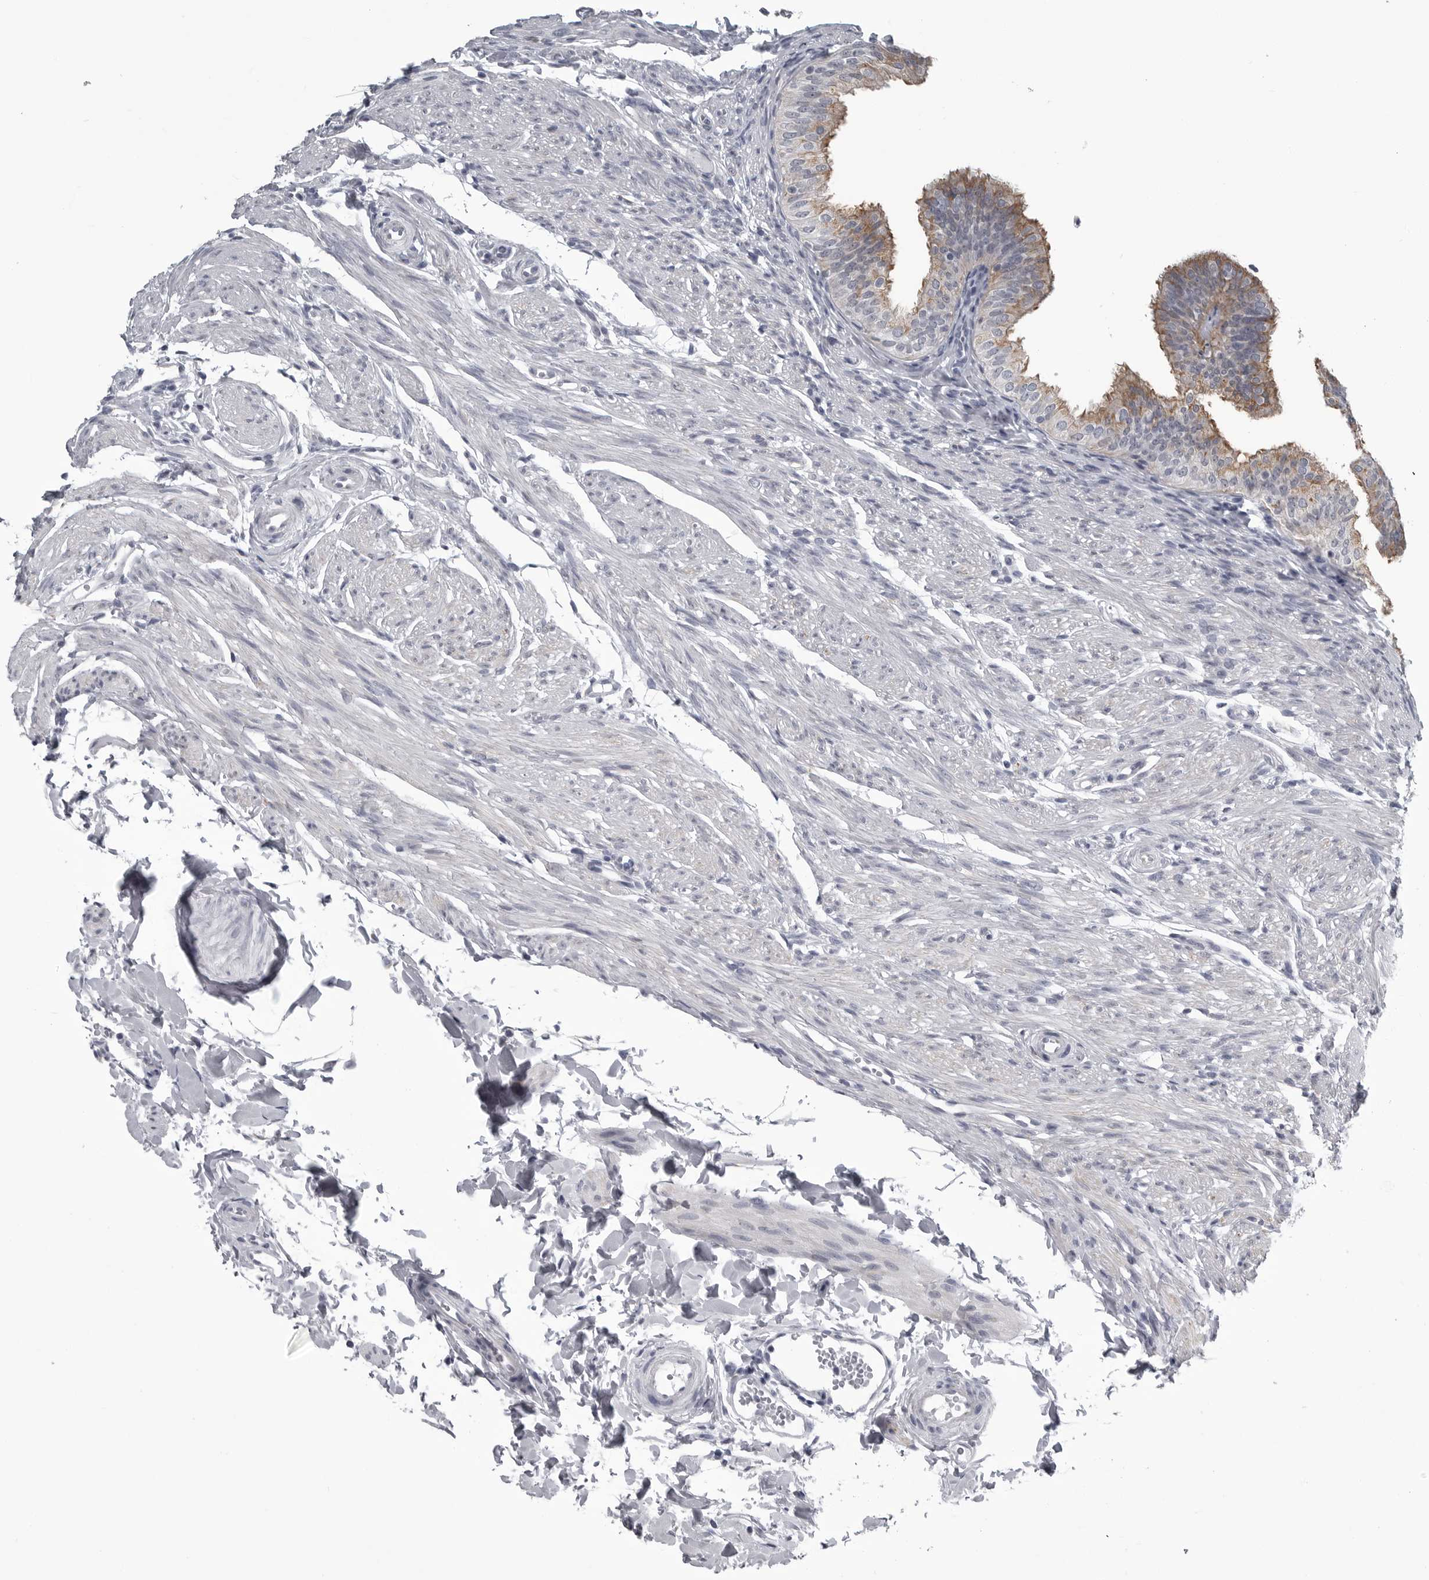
{"staining": {"intensity": "moderate", "quantity": "25%-75%", "location": "cytoplasmic/membranous"}, "tissue": "fallopian tube", "cell_type": "Glandular cells", "image_type": "normal", "snomed": [{"axis": "morphology", "description": "Normal tissue, NOS"}, {"axis": "topography", "description": "Fallopian tube"}], "caption": "Immunohistochemistry (DAB (3,3'-diaminobenzidine)) staining of unremarkable human fallopian tube demonstrates moderate cytoplasmic/membranous protein positivity in about 25%-75% of glandular cells. Using DAB (3,3'-diaminobenzidine) (brown) and hematoxylin (blue) stains, captured at high magnification using brightfield microscopy.", "gene": "MYOC", "patient": {"sex": "female", "age": 35}}